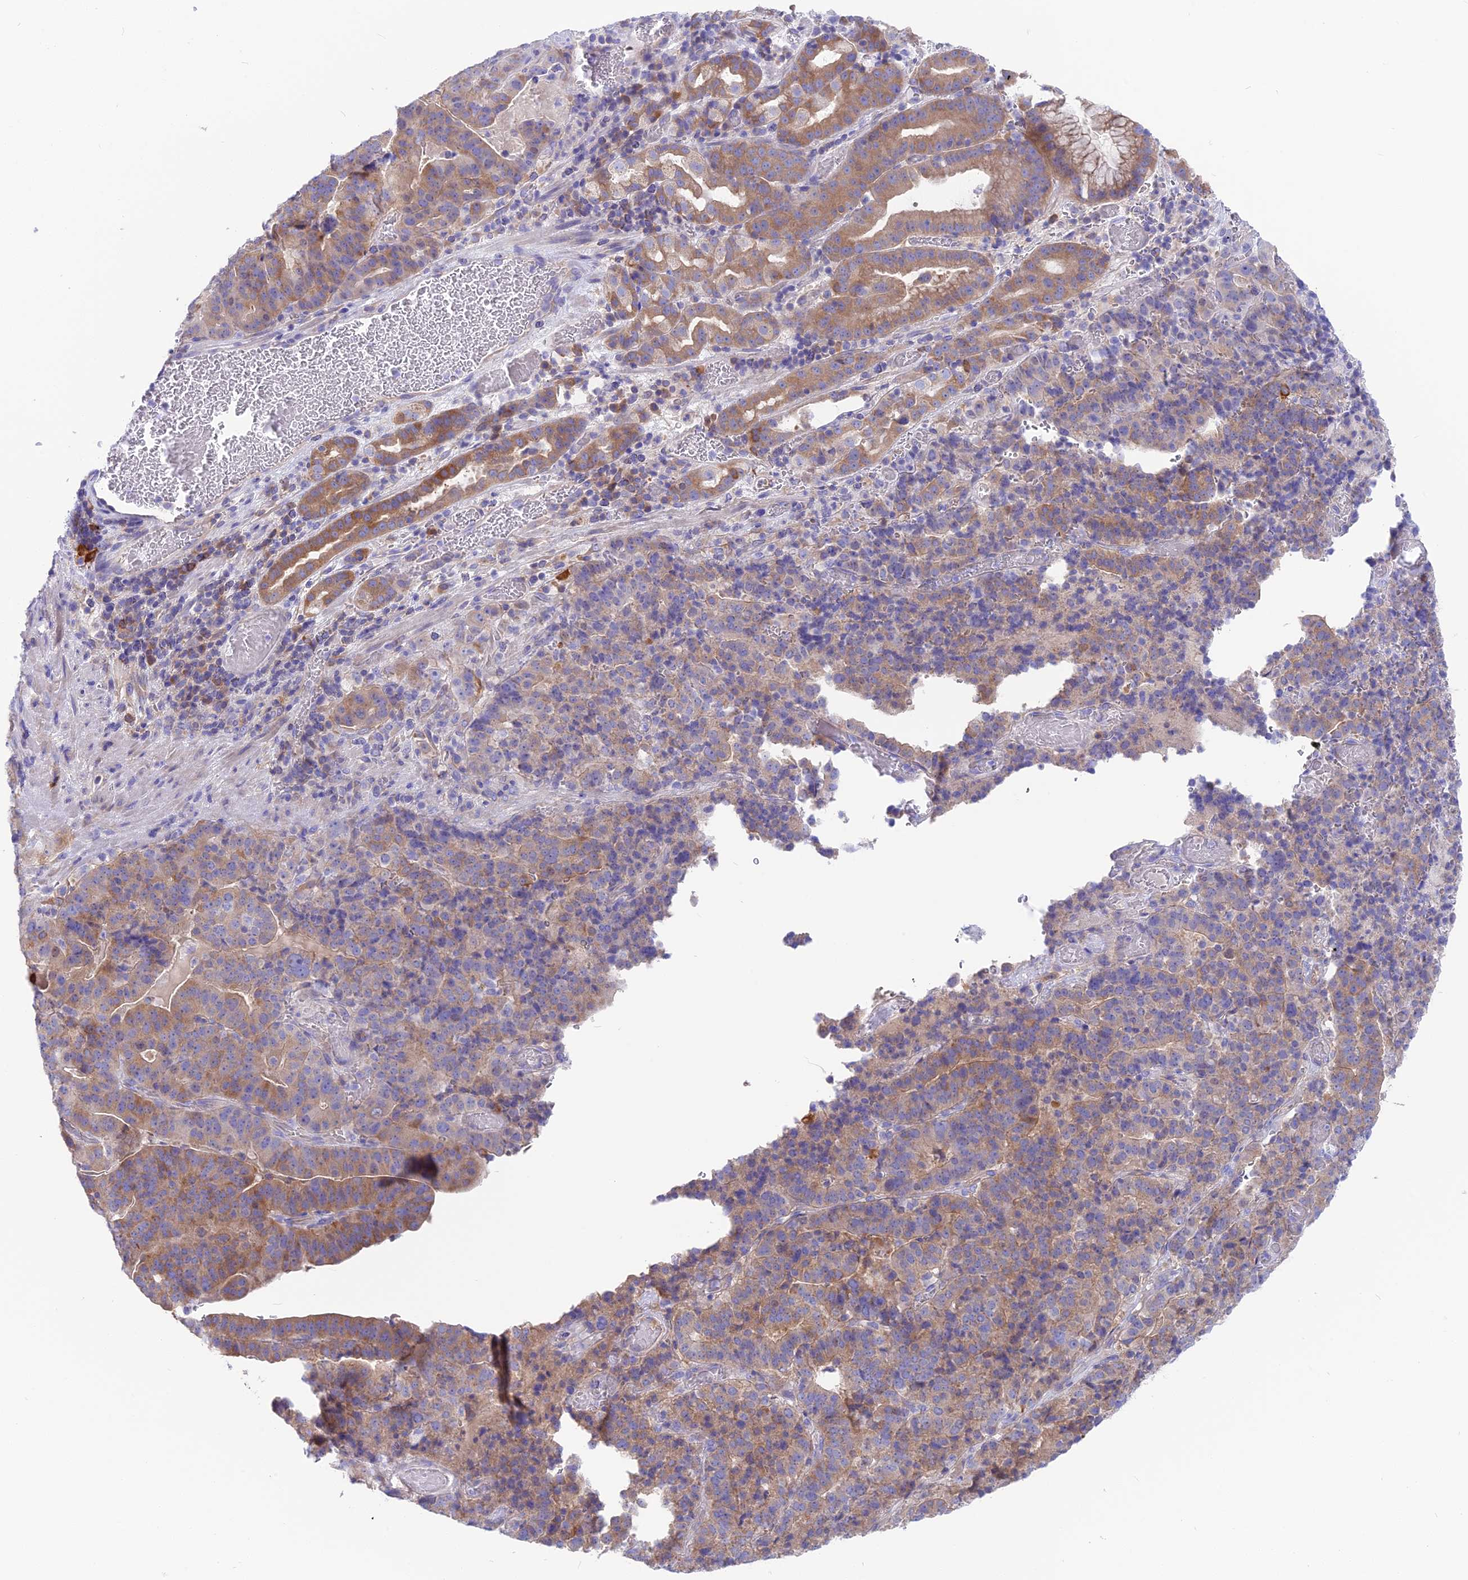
{"staining": {"intensity": "moderate", "quantity": ">75%", "location": "cytoplasmic/membranous"}, "tissue": "stomach cancer", "cell_type": "Tumor cells", "image_type": "cancer", "snomed": [{"axis": "morphology", "description": "Adenocarcinoma, NOS"}, {"axis": "topography", "description": "Stomach"}], "caption": "Human stomach adenocarcinoma stained with a protein marker reveals moderate staining in tumor cells.", "gene": "LZTFL1", "patient": {"sex": "male", "age": 48}}